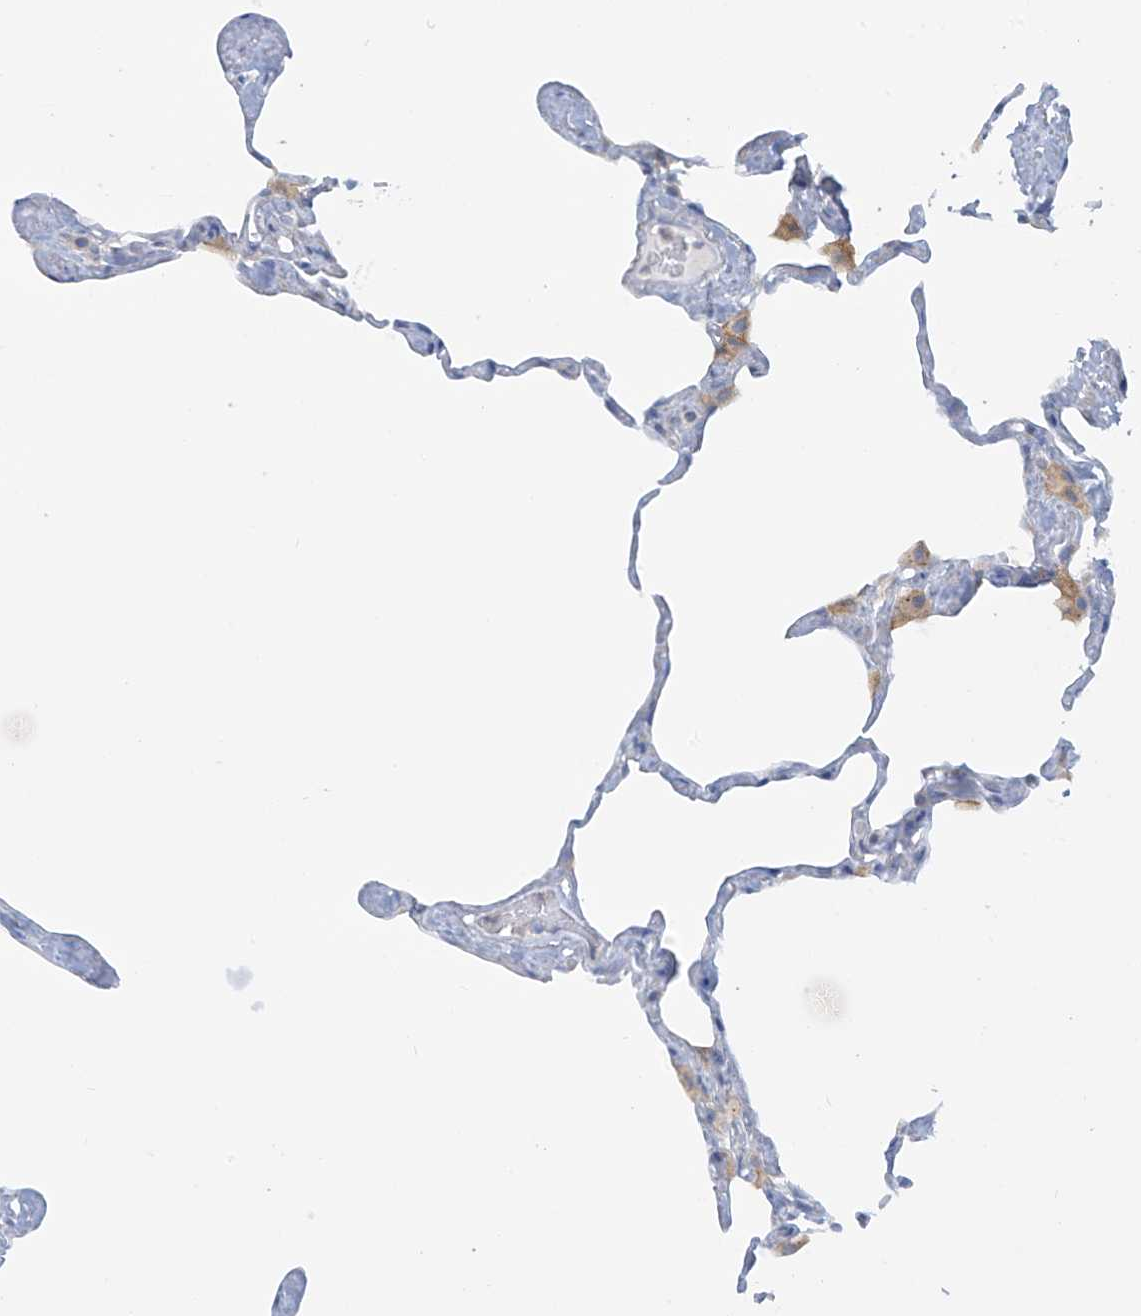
{"staining": {"intensity": "negative", "quantity": "none", "location": "none"}, "tissue": "lung", "cell_type": "Alveolar cells", "image_type": "normal", "snomed": [{"axis": "morphology", "description": "Normal tissue, NOS"}, {"axis": "topography", "description": "Lung"}], "caption": "IHC photomicrograph of benign lung stained for a protein (brown), which shows no expression in alveolar cells.", "gene": "SLC6A12", "patient": {"sex": "male", "age": 65}}